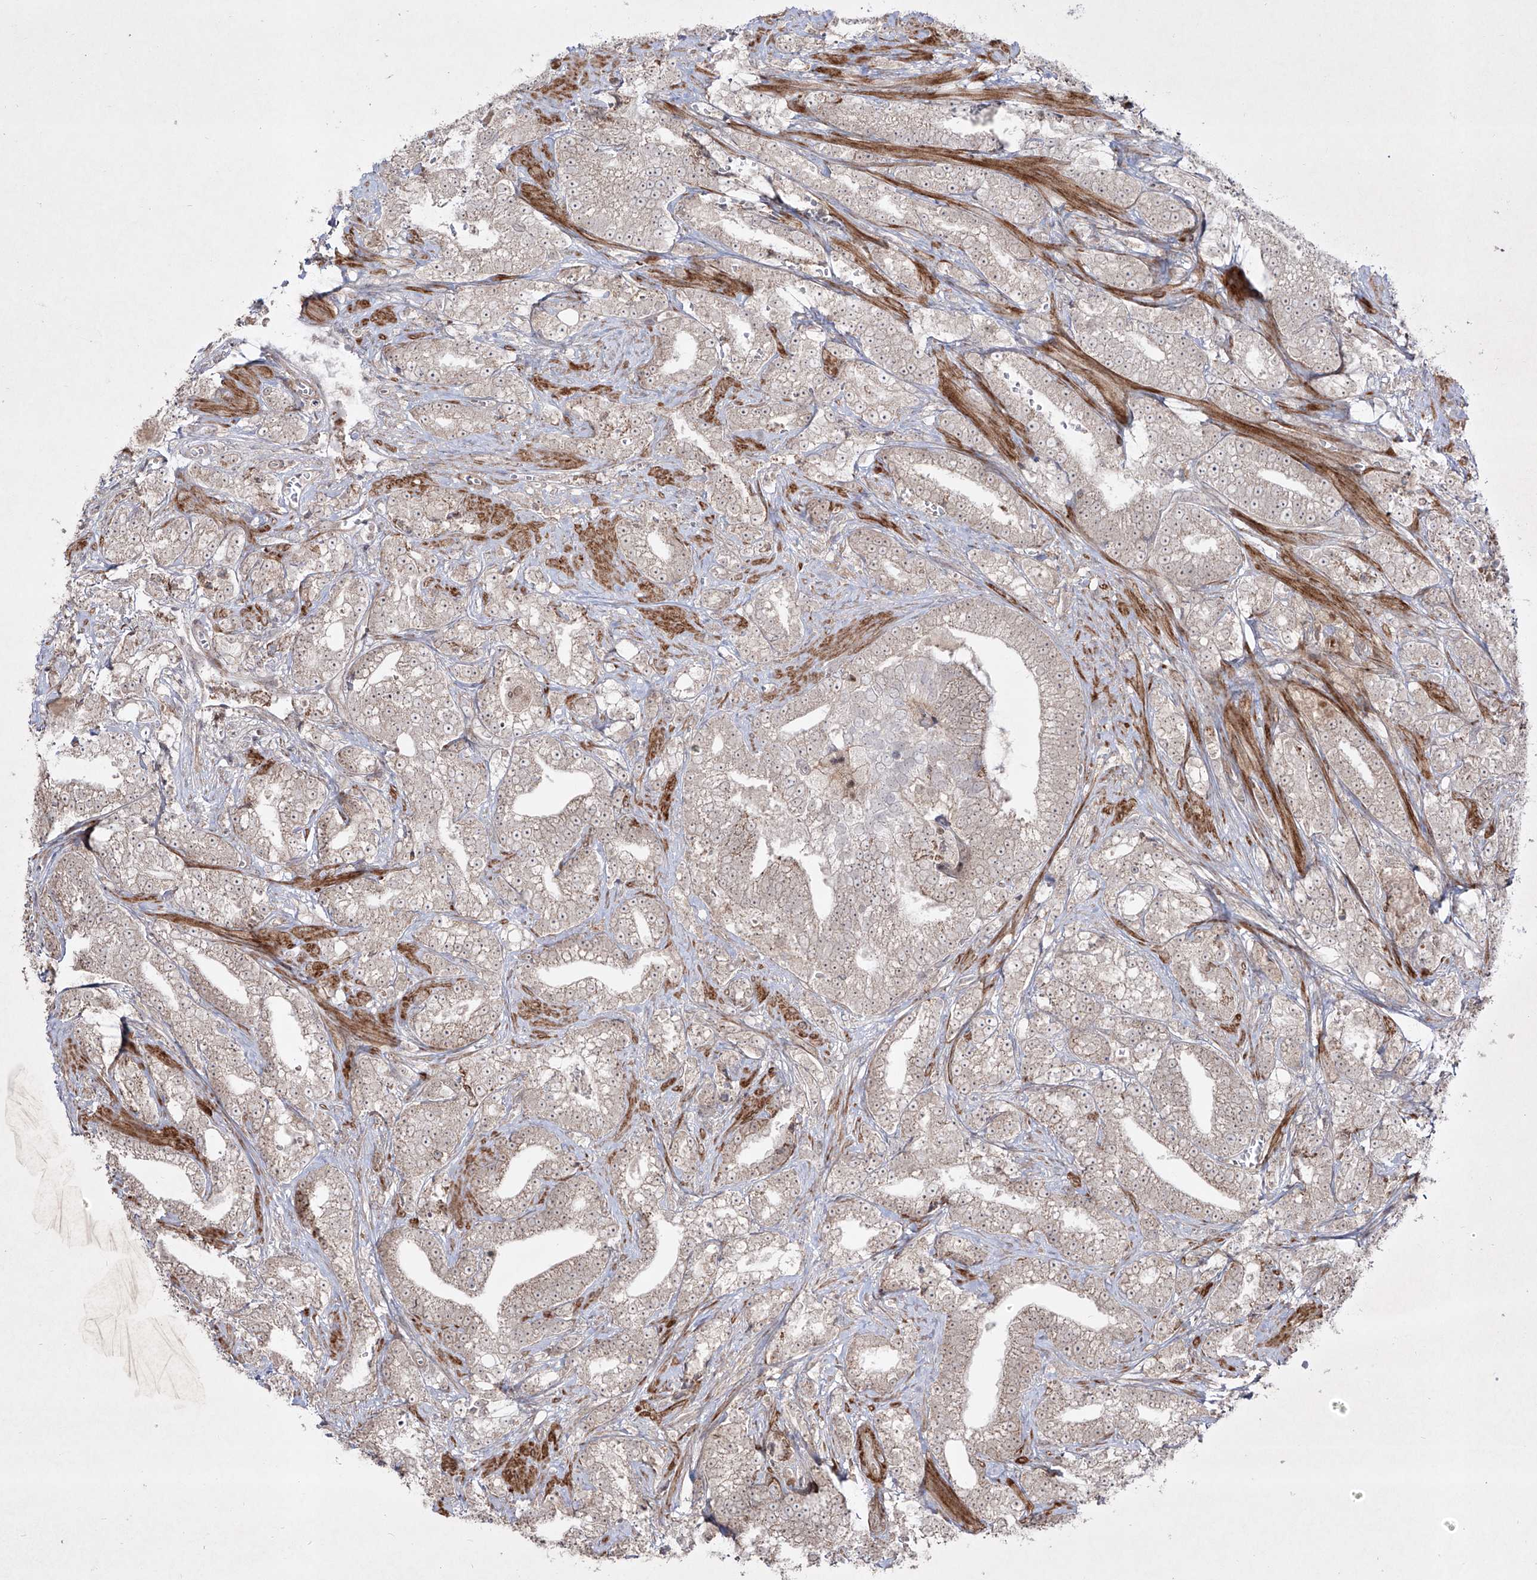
{"staining": {"intensity": "negative", "quantity": "none", "location": "none"}, "tissue": "prostate cancer", "cell_type": "Tumor cells", "image_type": "cancer", "snomed": [{"axis": "morphology", "description": "Adenocarcinoma, High grade"}, {"axis": "topography", "description": "Prostate and seminal vesicle, NOS"}], "caption": "Protein analysis of prostate cancer reveals no significant expression in tumor cells. The staining is performed using DAB brown chromogen with nuclei counter-stained in using hematoxylin.", "gene": "KDM1B", "patient": {"sex": "male", "age": 67}}